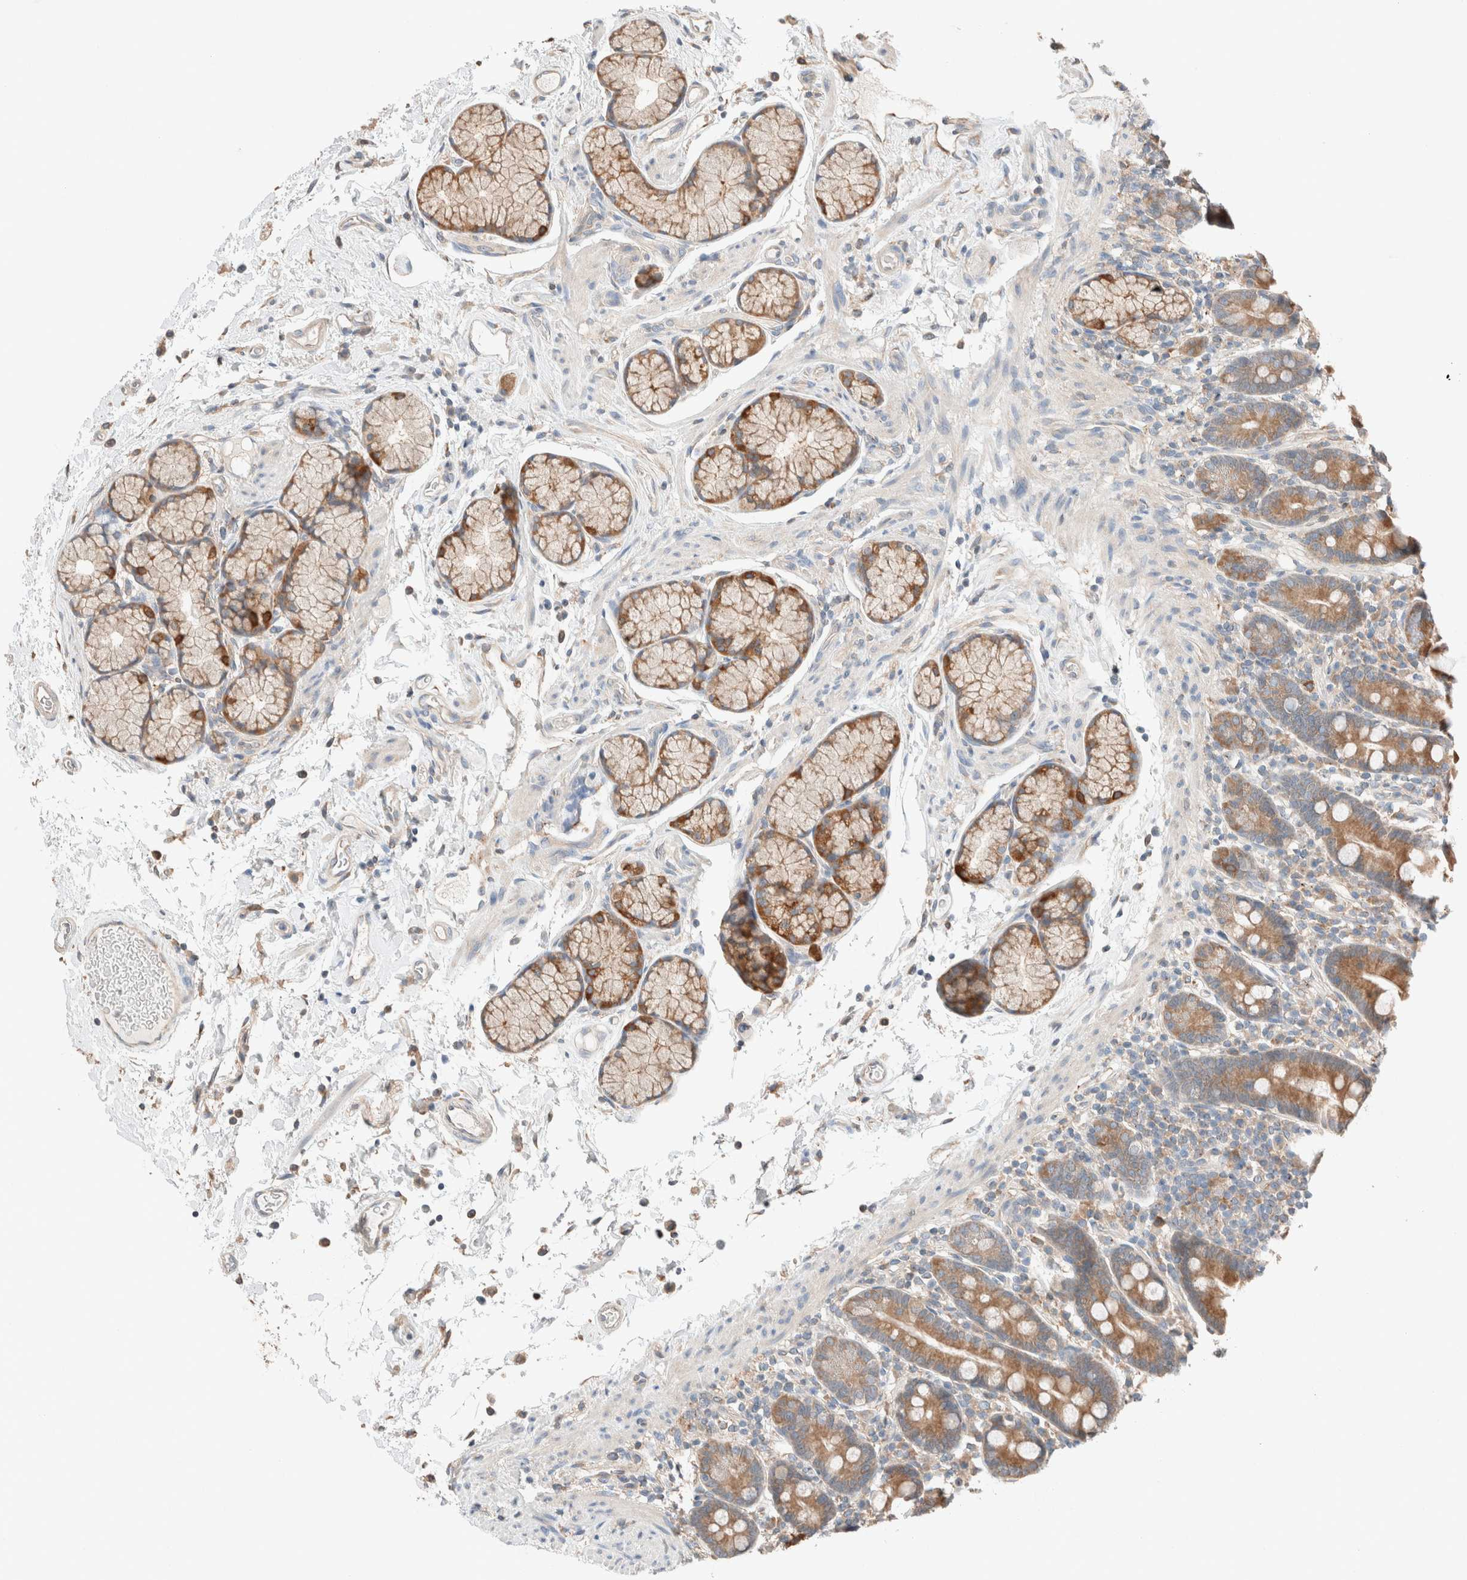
{"staining": {"intensity": "moderate", "quantity": ">75%", "location": "cytoplasmic/membranous"}, "tissue": "duodenum", "cell_type": "Glandular cells", "image_type": "normal", "snomed": [{"axis": "morphology", "description": "Normal tissue, NOS"}, {"axis": "topography", "description": "Small intestine, NOS"}], "caption": "Duodenum stained for a protein shows moderate cytoplasmic/membranous positivity in glandular cells.", "gene": "PCM1", "patient": {"sex": "female", "age": 71}}